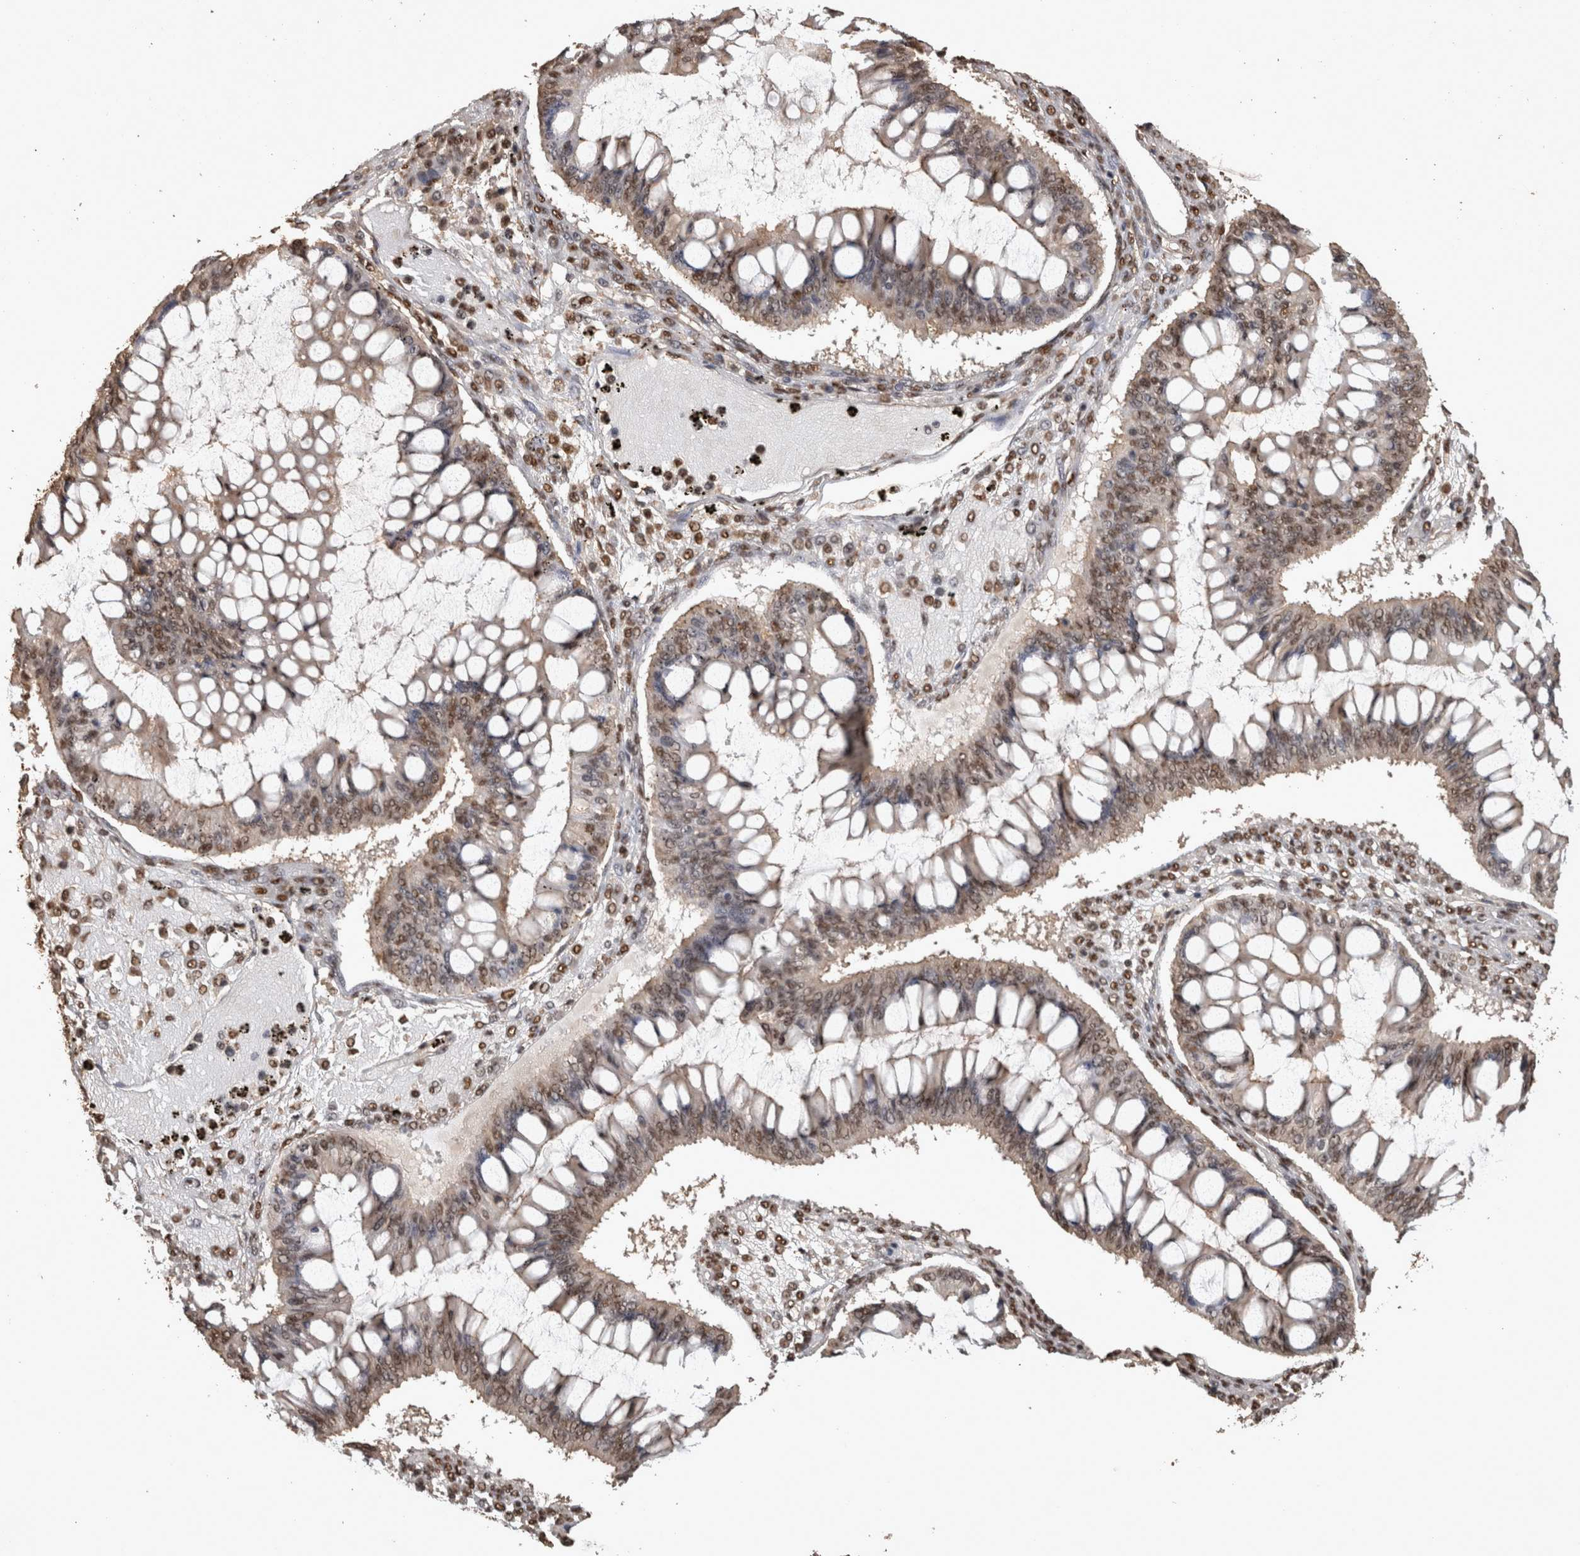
{"staining": {"intensity": "moderate", "quantity": "25%-75%", "location": "nuclear"}, "tissue": "ovarian cancer", "cell_type": "Tumor cells", "image_type": "cancer", "snomed": [{"axis": "morphology", "description": "Cystadenocarcinoma, mucinous, NOS"}, {"axis": "topography", "description": "Ovary"}], "caption": "An image of ovarian cancer (mucinous cystadenocarcinoma) stained for a protein demonstrates moderate nuclear brown staining in tumor cells.", "gene": "RAD50", "patient": {"sex": "female", "age": 73}}